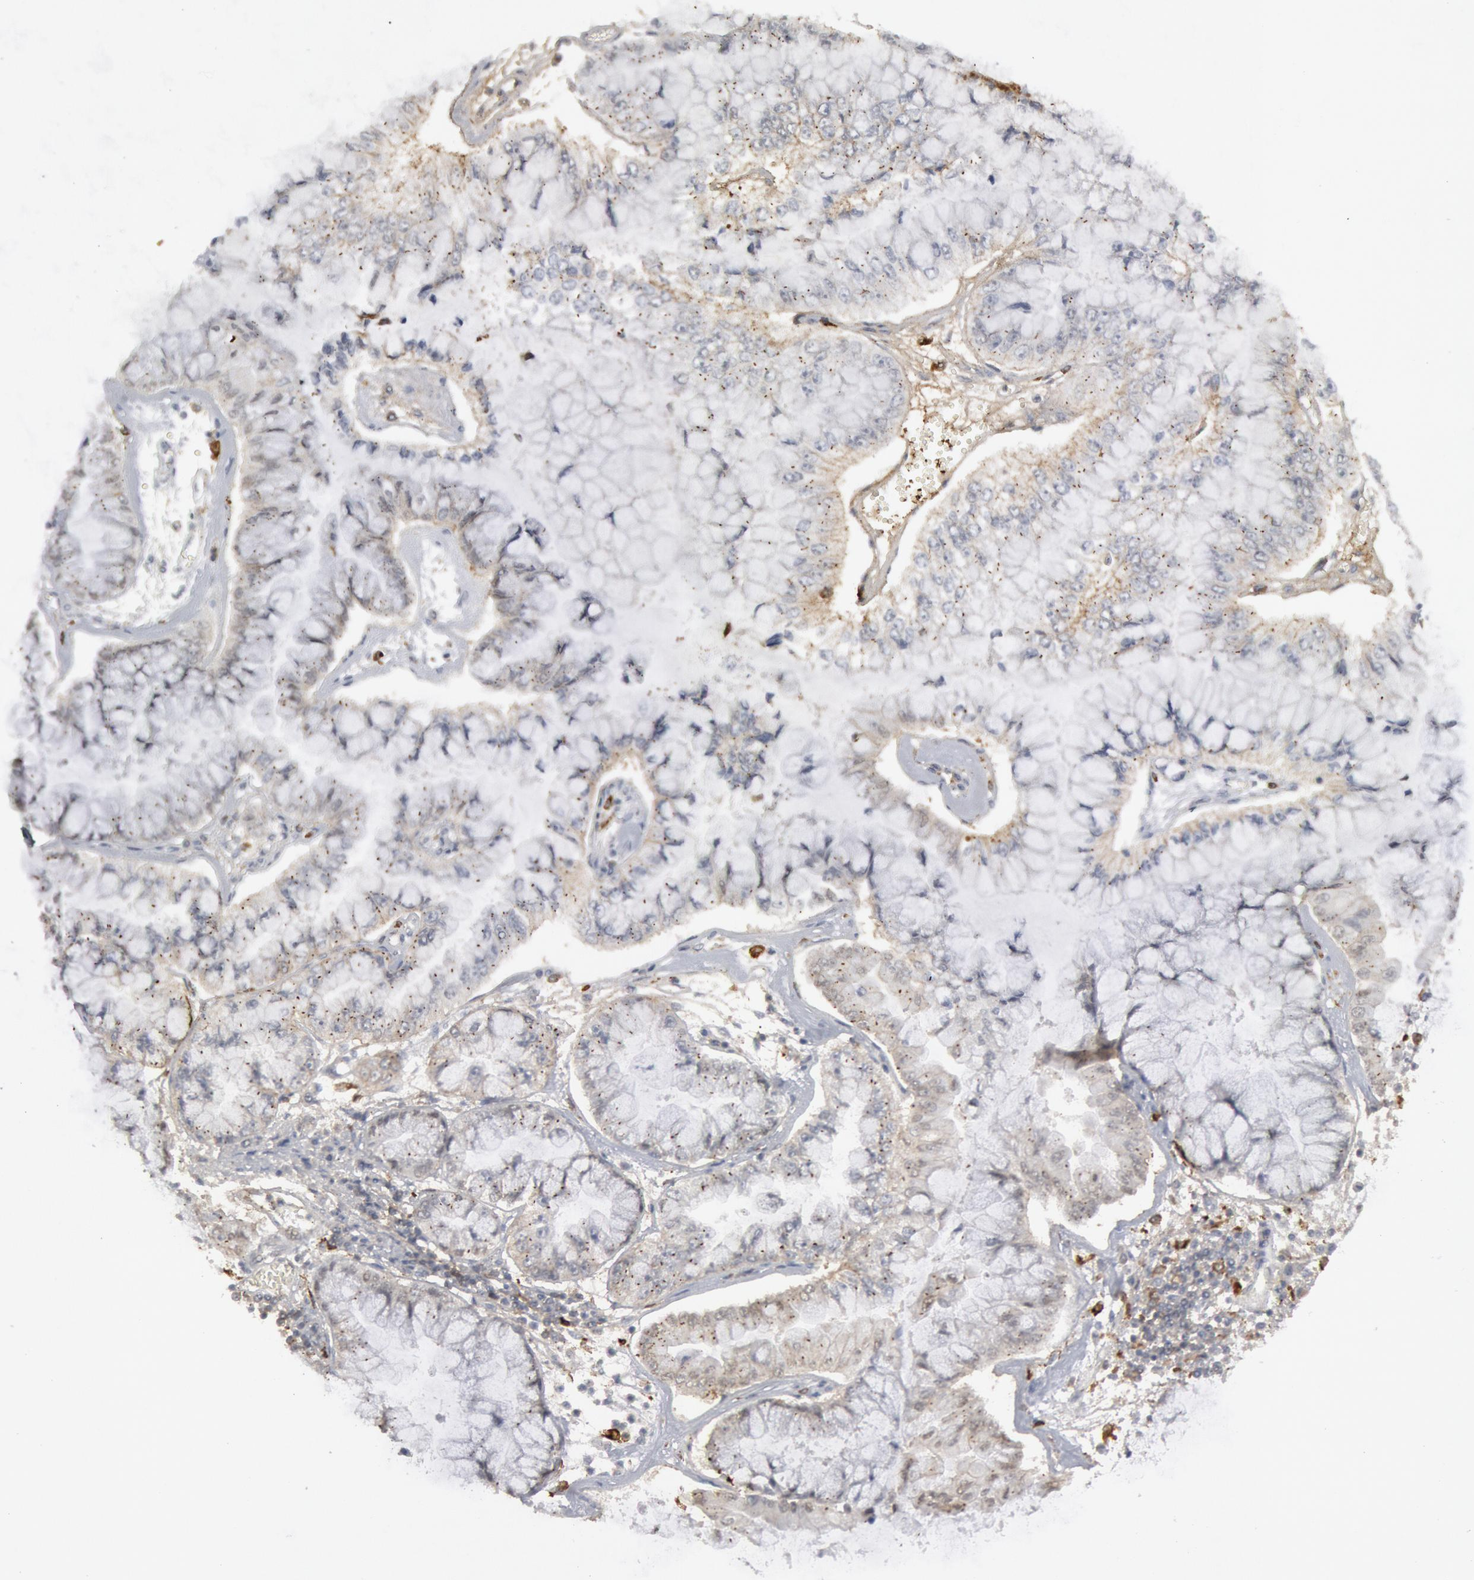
{"staining": {"intensity": "negative", "quantity": "none", "location": "none"}, "tissue": "liver cancer", "cell_type": "Tumor cells", "image_type": "cancer", "snomed": [{"axis": "morphology", "description": "Cholangiocarcinoma"}, {"axis": "topography", "description": "Liver"}], "caption": "A high-resolution micrograph shows immunohistochemistry (IHC) staining of liver cancer, which demonstrates no significant staining in tumor cells.", "gene": "C1QC", "patient": {"sex": "female", "age": 79}}